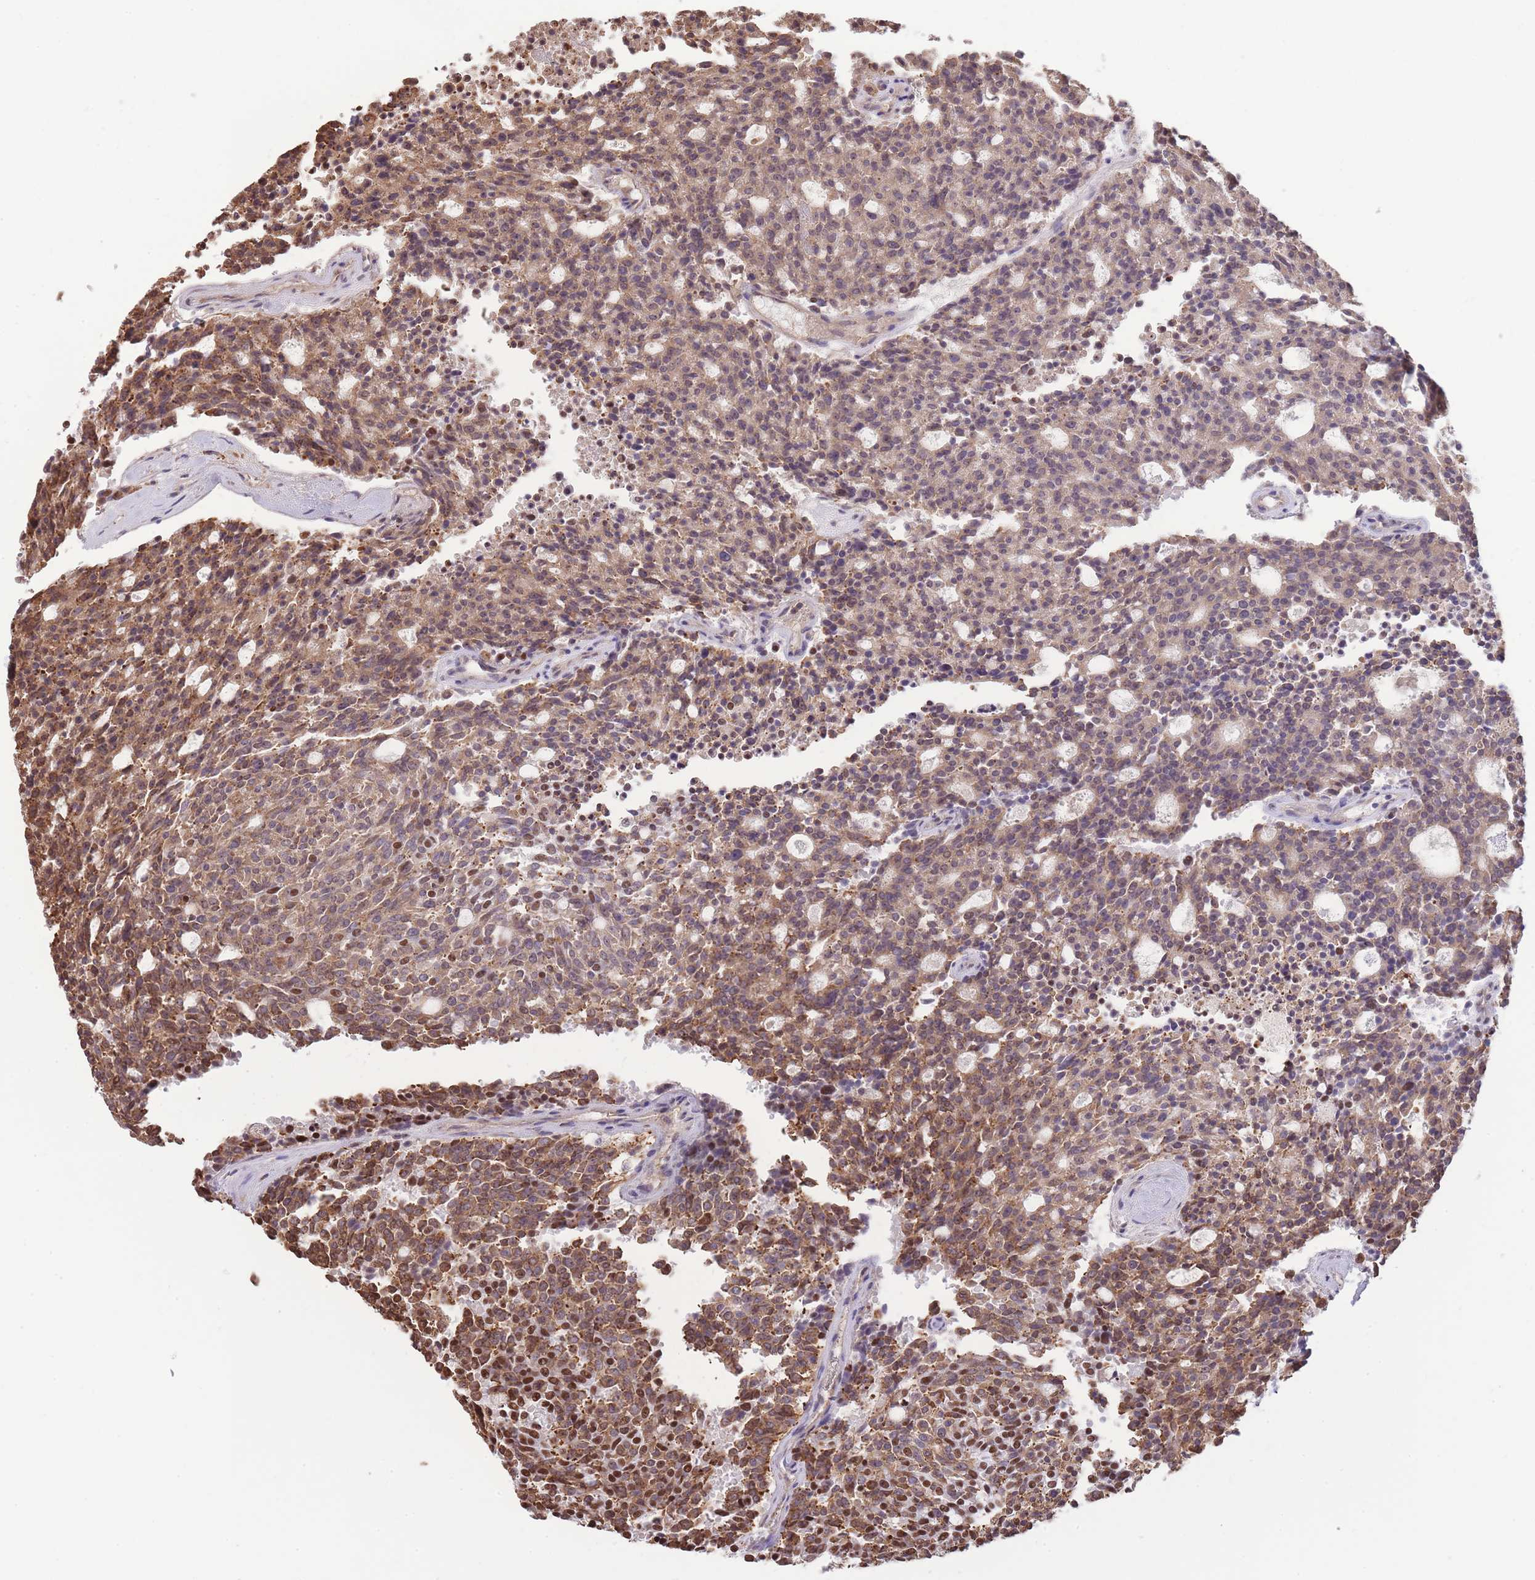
{"staining": {"intensity": "moderate", "quantity": ">75%", "location": "cytoplasmic/membranous,nuclear"}, "tissue": "carcinoid", "cell_type": "Tumor cells", "image_type": "cancer", "snomed": [{"axis": "morphology", "description": "Carcinoid, malignant, NOS"}, {"axis": "topography", "description": "Pancreas"}], "caption": "Immunohistochemical staining of carcinoid demonstrates medium levels of moderate cytoplasmic/membranous and nuclear staining in about >75% of tumor cells.", "gene": "EVC2", "patient": {"sex": "female", "age": 54}}